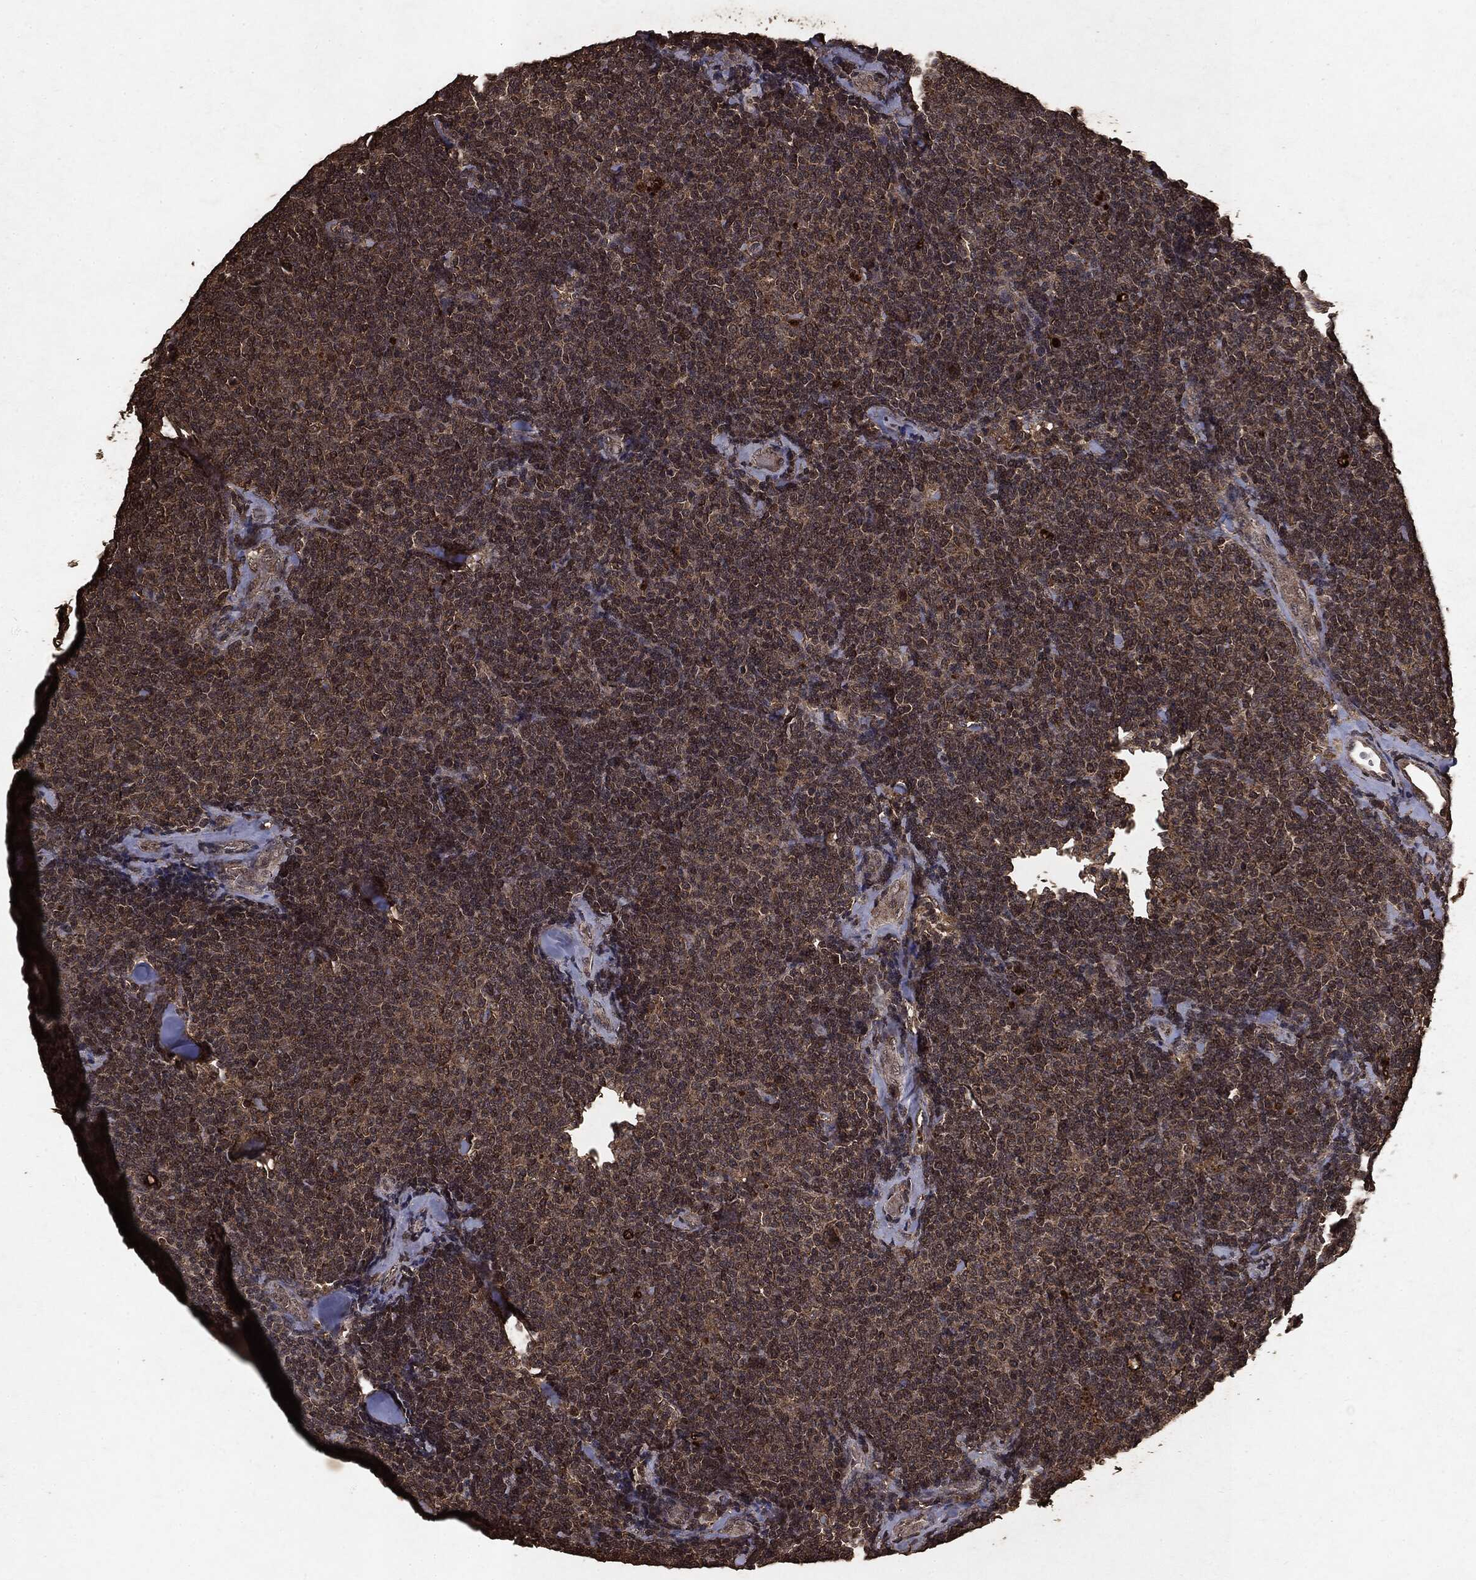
{"staining": {"intensity": "weak", "quantity": ">75%", "location": "cytoplasmic/membranous"}, "tissue": "lymphoma", "cell_type": "Tumor cells", "image_type": "cancer", "snomed": [{"axis": "morphology", "description": "Malignant lymphoma, non-Hodgkin's type, Low grade"}, {"axis": "topography", "description": "Lymph node"}], "caption": "Tumor cells reveal low levels of weak cytoplasmic/membranous positivity in approximately >75% of cells in low-grade malignant lymphoma, non-Hodgkin's type. Immunohistochemistry stains the protein of interest in brown and the nuclei are stained blue.", "gene": "NME1", "patient": {"sex": "female", "age": 56}}